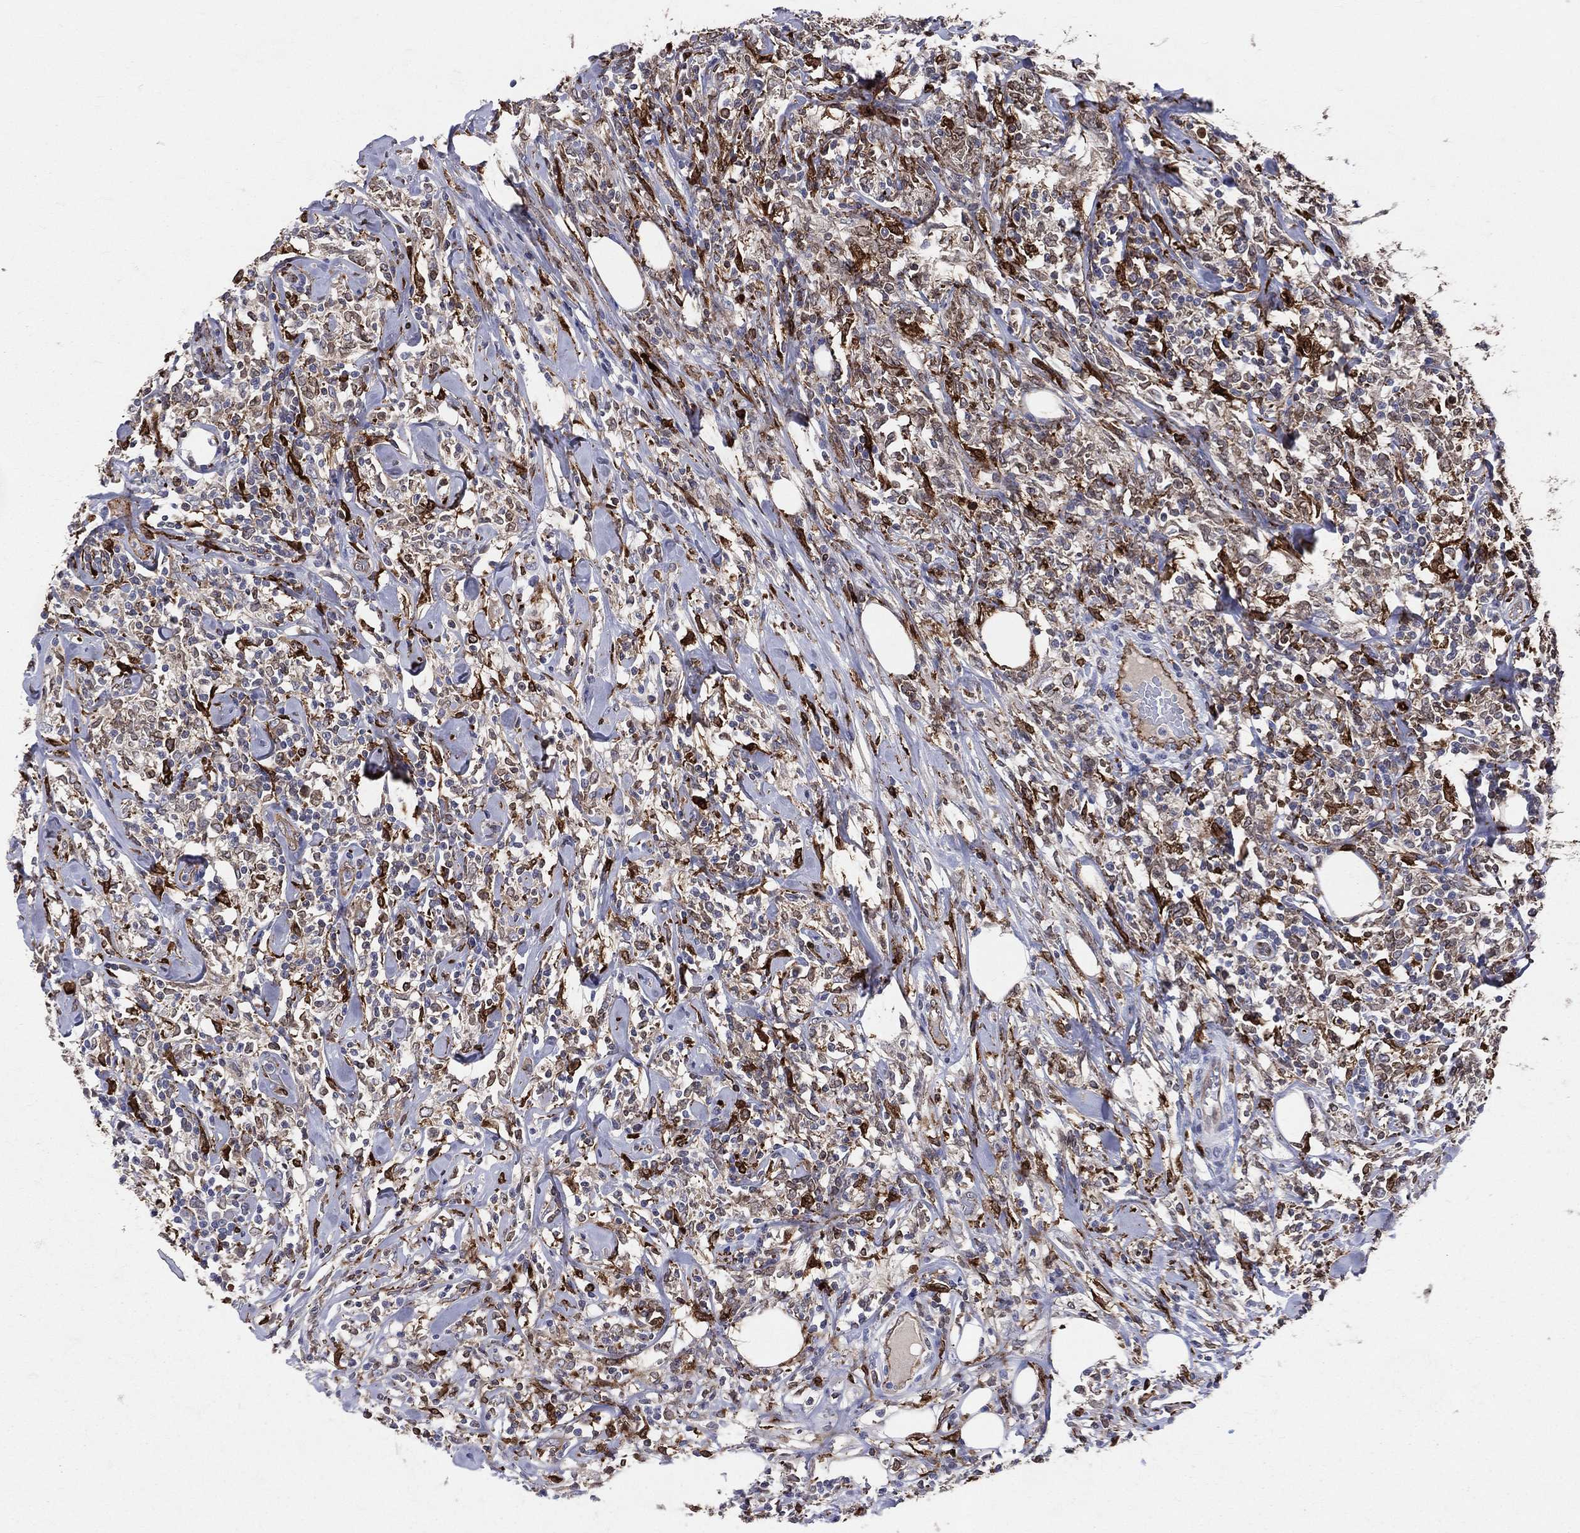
{"staining": {"intensity": "strong", "quantity": "25%-75%", "location": "cytoplasmic/membranous"}, "tissue": "lymphoma", "cell_type": "Tumor cells", "image_type": "cancer", "snomed": [{"axis": "morphology", "description": "Malignant lymphoma, non-Hodgkin's type, High grade"}, {"axis": "topography", "description": "Lymph node"}], "caption": "This photomicrograph reveals malignant lymphoma, non-Hodgkin's type (high-grade) stained with immunohistochemistry to label a protein in brown. The cytoplasmic/membranous of tumor cells show strong positivity for the protein. Nuclei are counter-stained blue.", "gene": "CD74", "patient": {"sex": "female", "age": 84}}